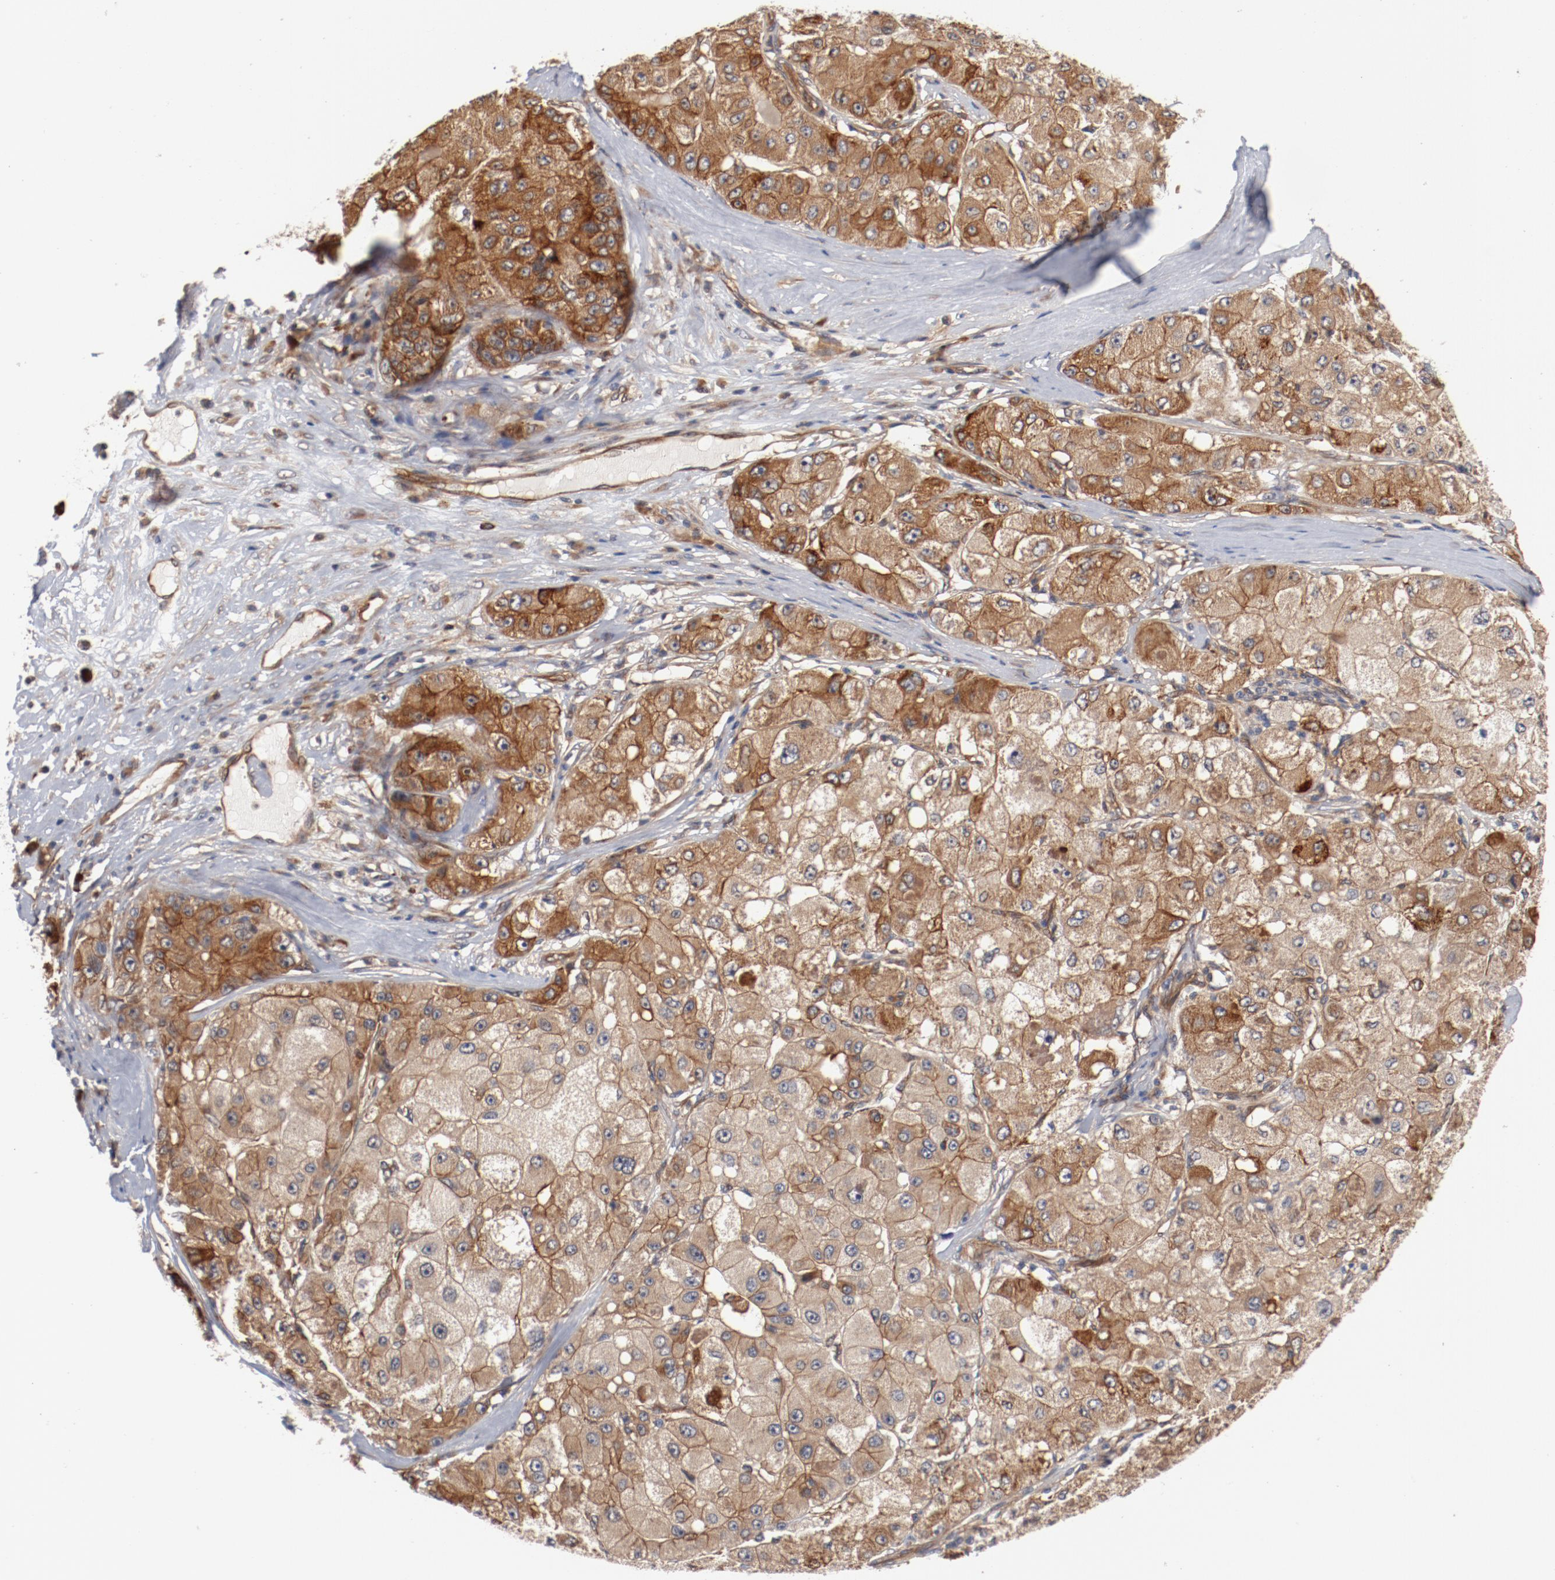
{"staining": {"intensity": "moderate", "quantity": ">75%", "location": "cytoplasmic/membranous"}, "tissue": "liver cancer", "cell_type": "Tumor cells", "image_type": "cancer", "snomed": [{"axis": "morphology", "description": "Carcinoma, Hepatocellular, NOS"}, {"axis": "topography", "description": "Liver"}], "caption": "The photomicrograph shows staining of liver cancer (hepatocellular carcinoma), revealing moderate cytoplasmic/membranous protein staining (brown color) within tumor cells.", "gene": "PITPNM2", "patient": {"sex": "male", "age": 80}}